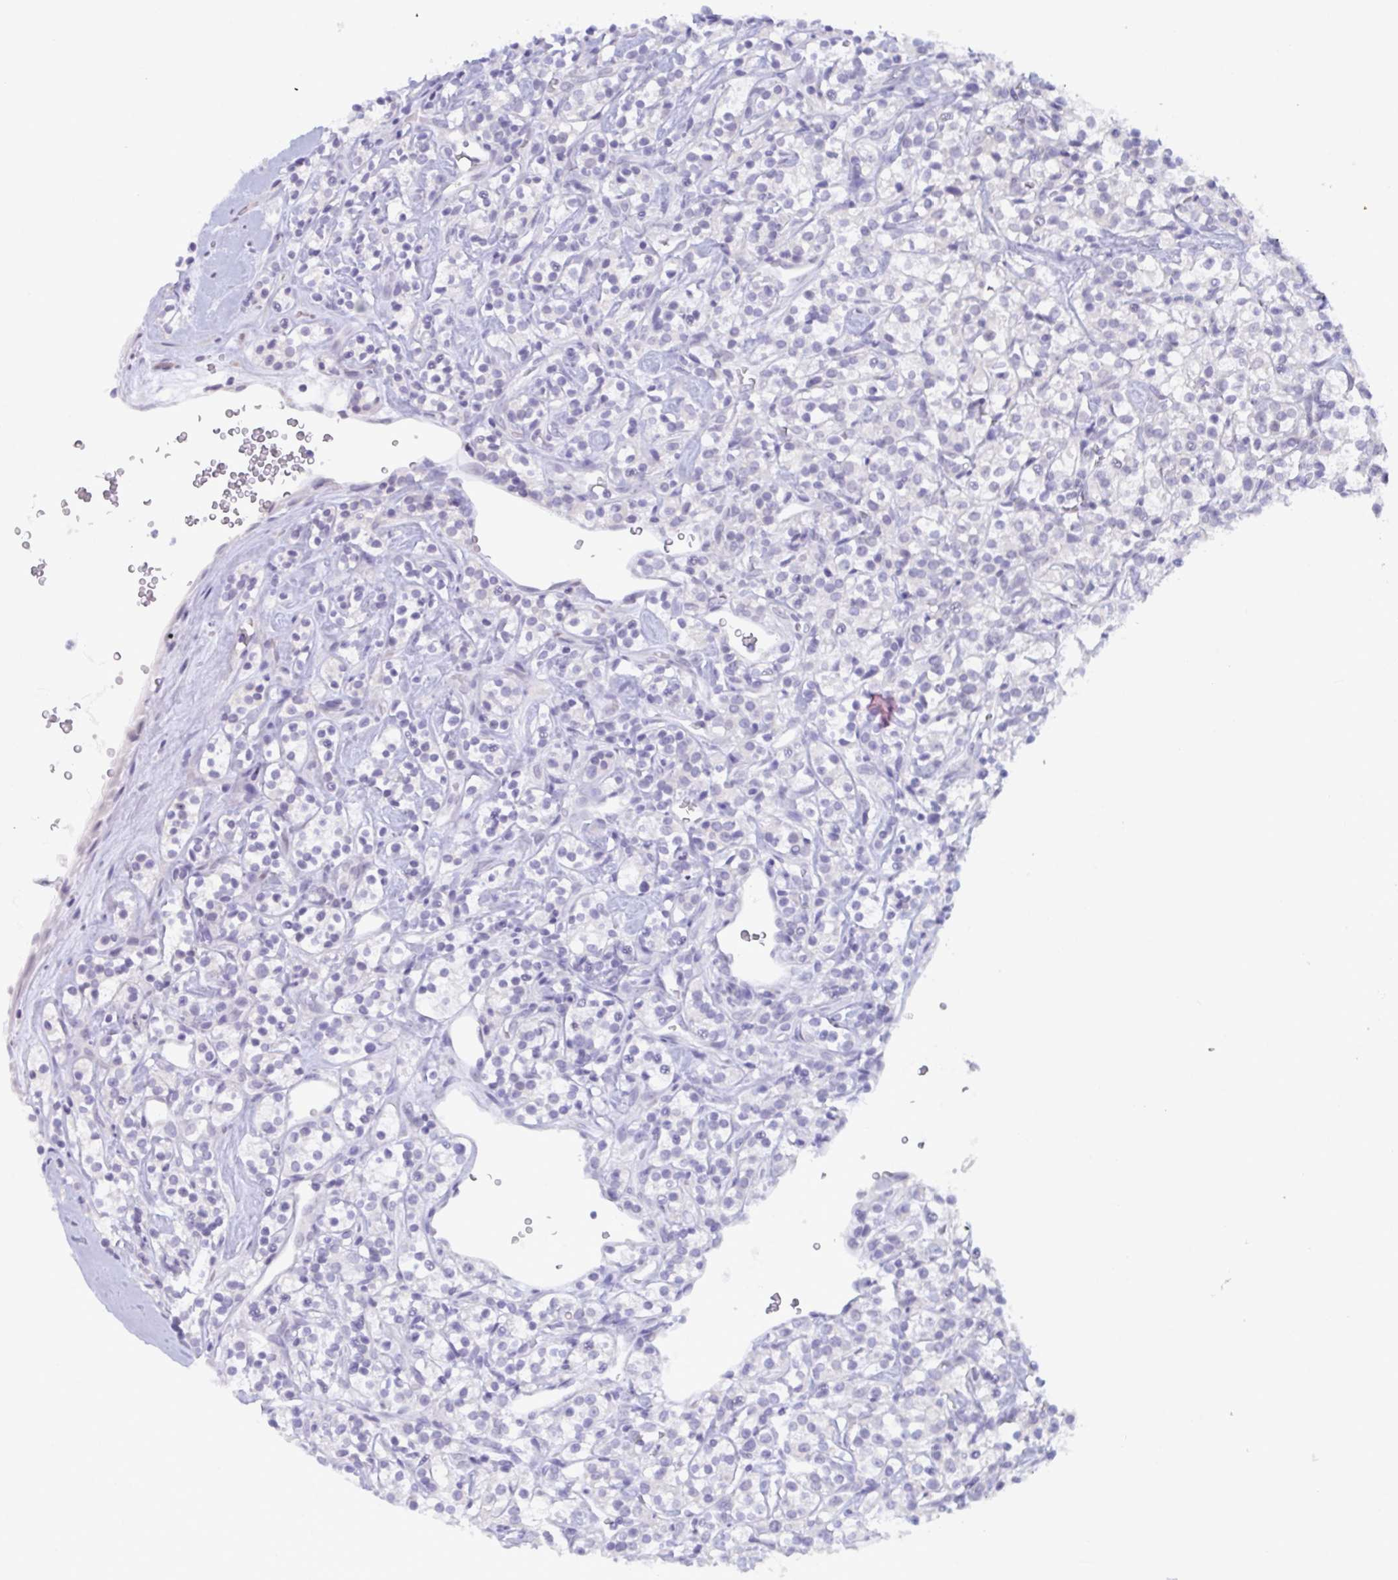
{"staining": {"intensity": "negative", "quantity": "none", "location": "none"}, "tissue": "renal cancer", "cell_type": "Tumor cells", "image_type": "cancer", "snomed": [{"axis": "morphology", "description": "Adenocarcinoma, NOS"}, {"axis": "topography", "description": "Kidney"}], "caption": "Immunohistochemistry (IHC) photomicrograph of renal adenocarcinoma stained for a protein (brown), which displays no expression in tumor cells.", "gene": "SERPINB13", "patient": {"sex": "male", "age": 77}}